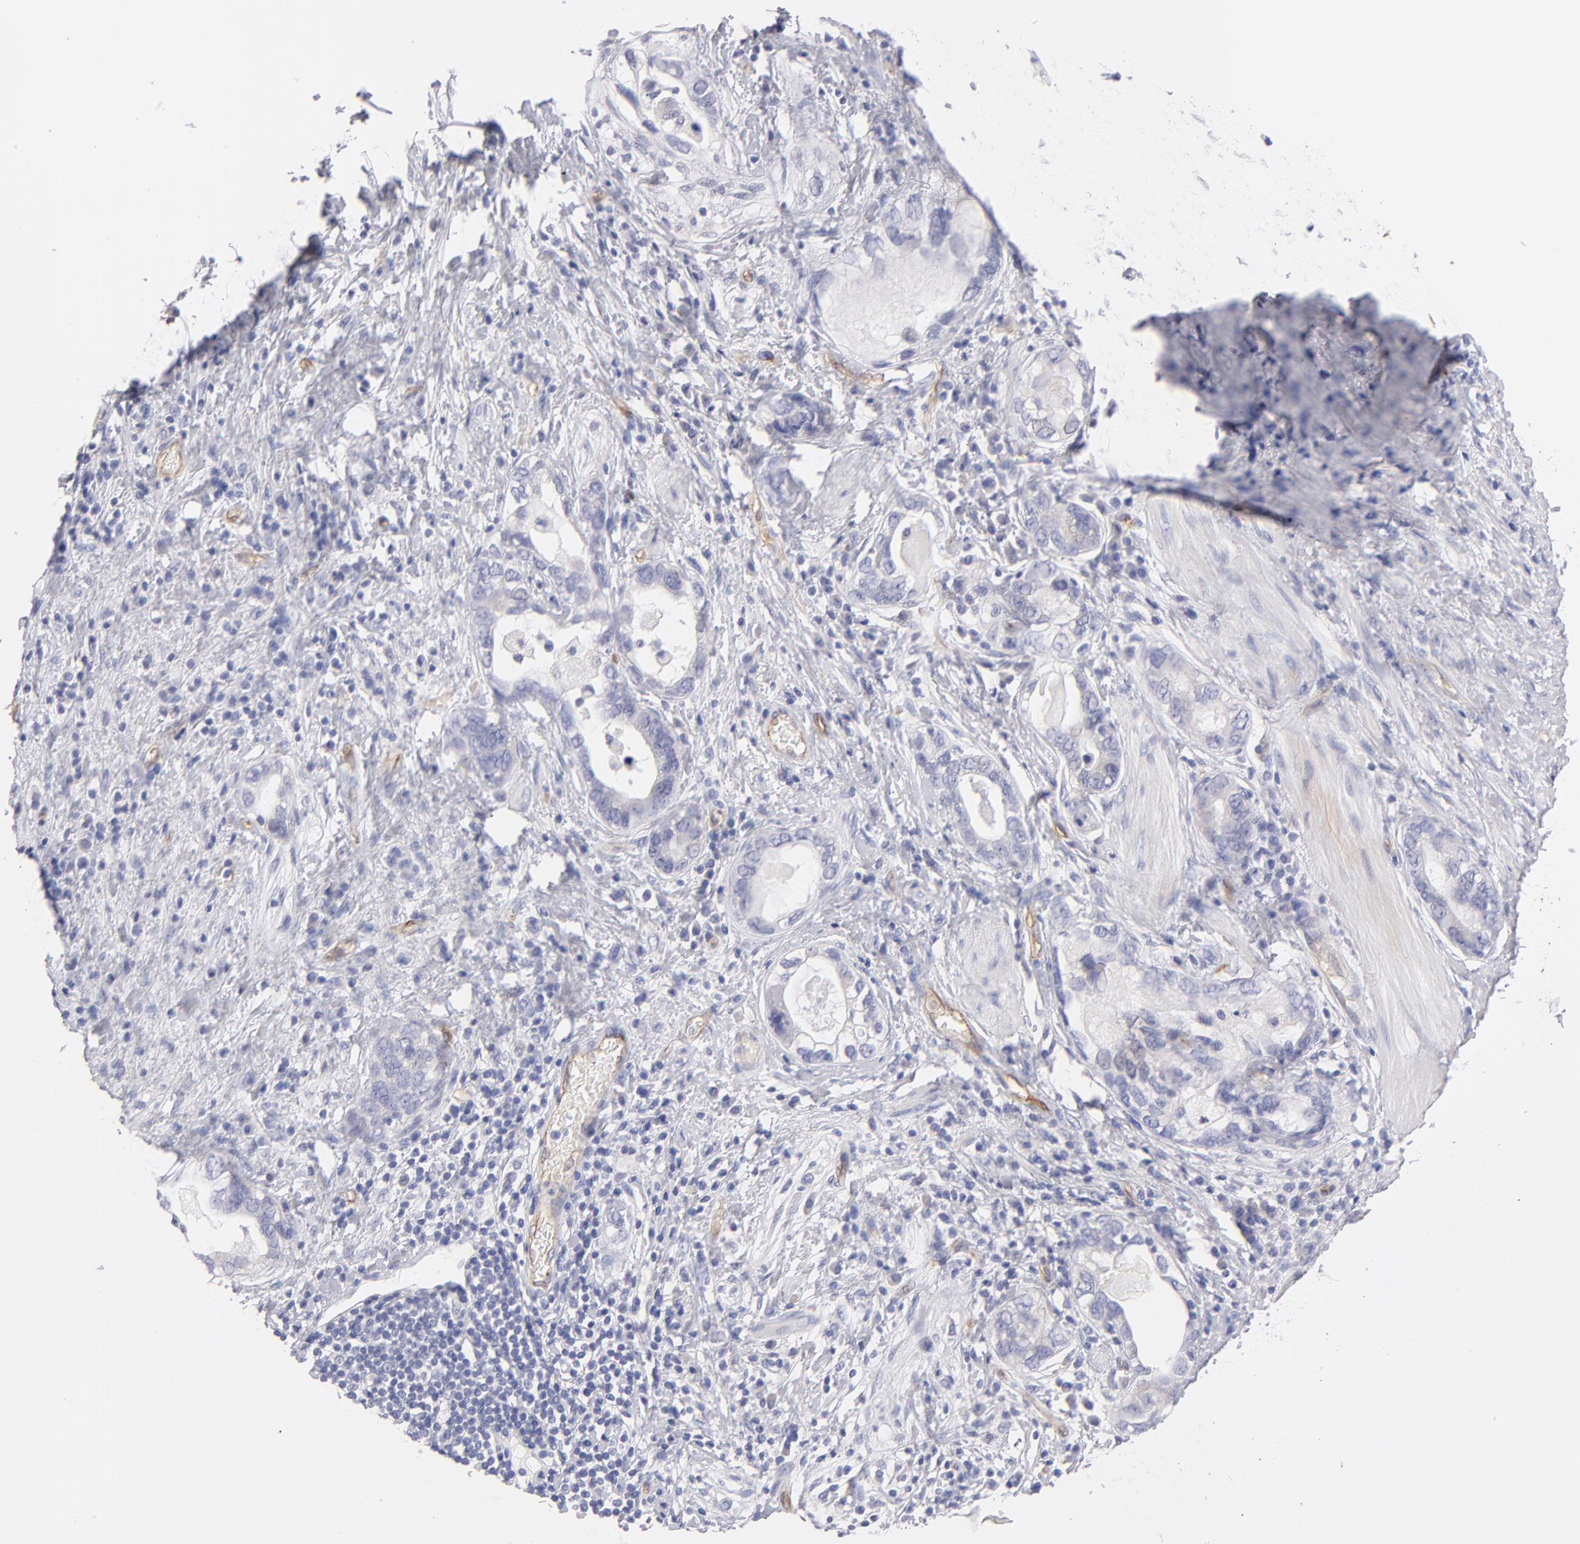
{"staining": {"intensity": "negative", "quantity": "none", "location": "none"}, "tissue": "stomach cancer", "cell_type": "Tumor cells", "image_type": "cancer", "snomed": [{"axis": "morphology", "description": "Adenocarcinoma, NOS"}, {"axis": "topography", "description": "Stomach, lower"}], "caption": "Tumor cells show no significant positivity in stomach adenocarcinoma.", "gene": "PLVAP", "patient": {"sex": "female", "age": 93}}